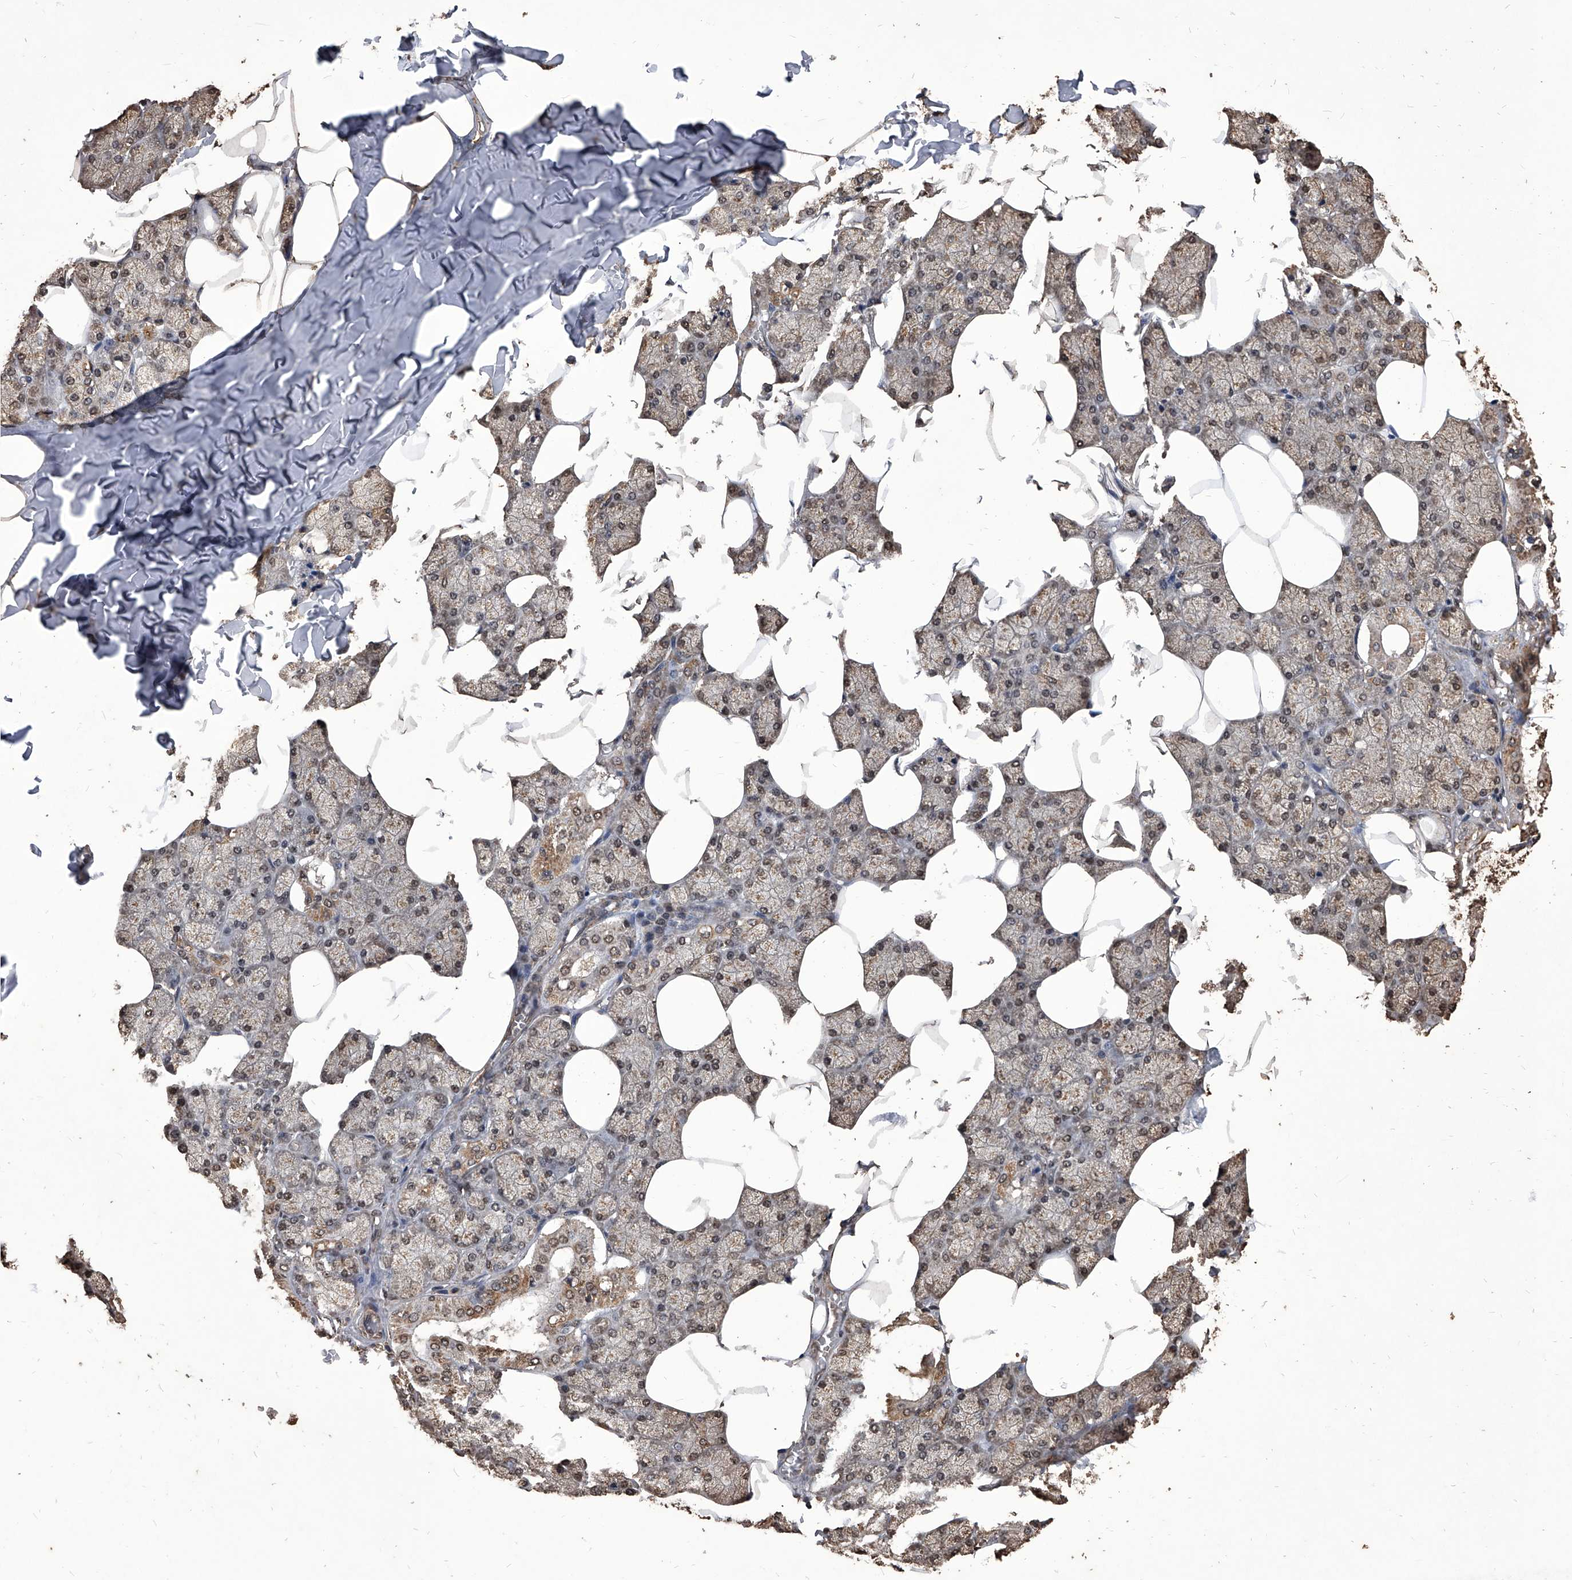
{"staining": {"intensity": "moderate", "quantity": "25%-75%", "location": "cytoplasmic/membranous,nuclear"}, "tissue": "salivary gland", "cell_type": "Glandular cells", "image_type": "normal", "snomed": [{"axis": "morphology", "description": "Normal tissue, NOS"}, {"axis": "topography", "description": "Salivary gland"}], "caption": "Immunohistochemical staining of normal salivary gland reveals moderate cytoplasmic/membranous,nuclear protein expression in about 25%-75% of glandular cells. (Stains: DAB in brown, nuclei in blue, Microscopy: brightfield microscopy at high magnification).", "gene": "FBXL4", "patient": {"sex": "male", "age": 62}}